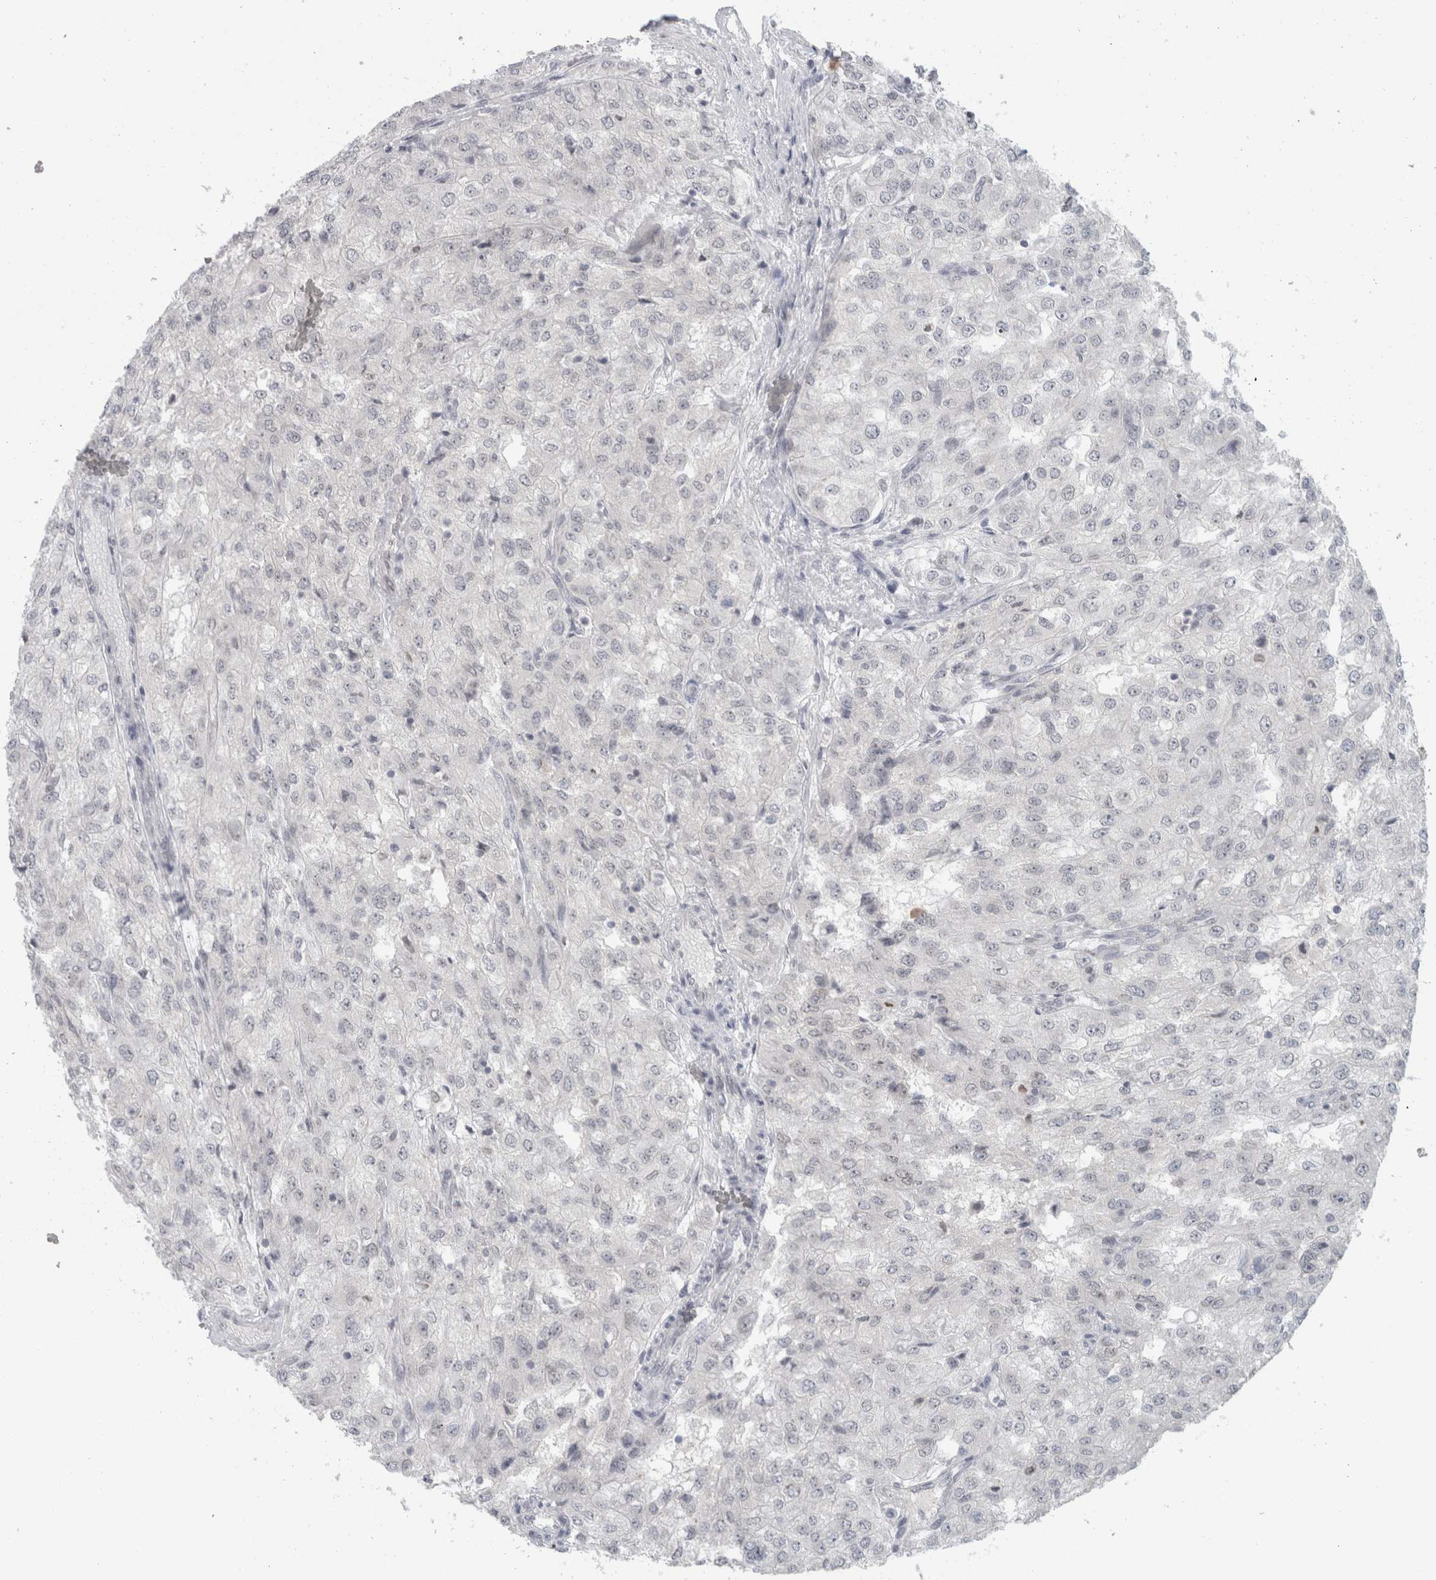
{"staining": {"intensity": "negative", "quantity": "none", "location": "none"}, "tissue": "renal cancer", "cell_type": "Tumor cells", "image_type": "cancer", "snomed": [{"axis": "morphology", "description": "Adenocarcinoma, NOS"}, {"axis": "topography", "description": "Kidney"}], "caption": "Renal cancer (adenocarcinoma) was stained to show a protein in brown. There is no significant staining in tumor cells.", "gene": "ZNF770", "patient": {"sex": "female", "age": 54}}